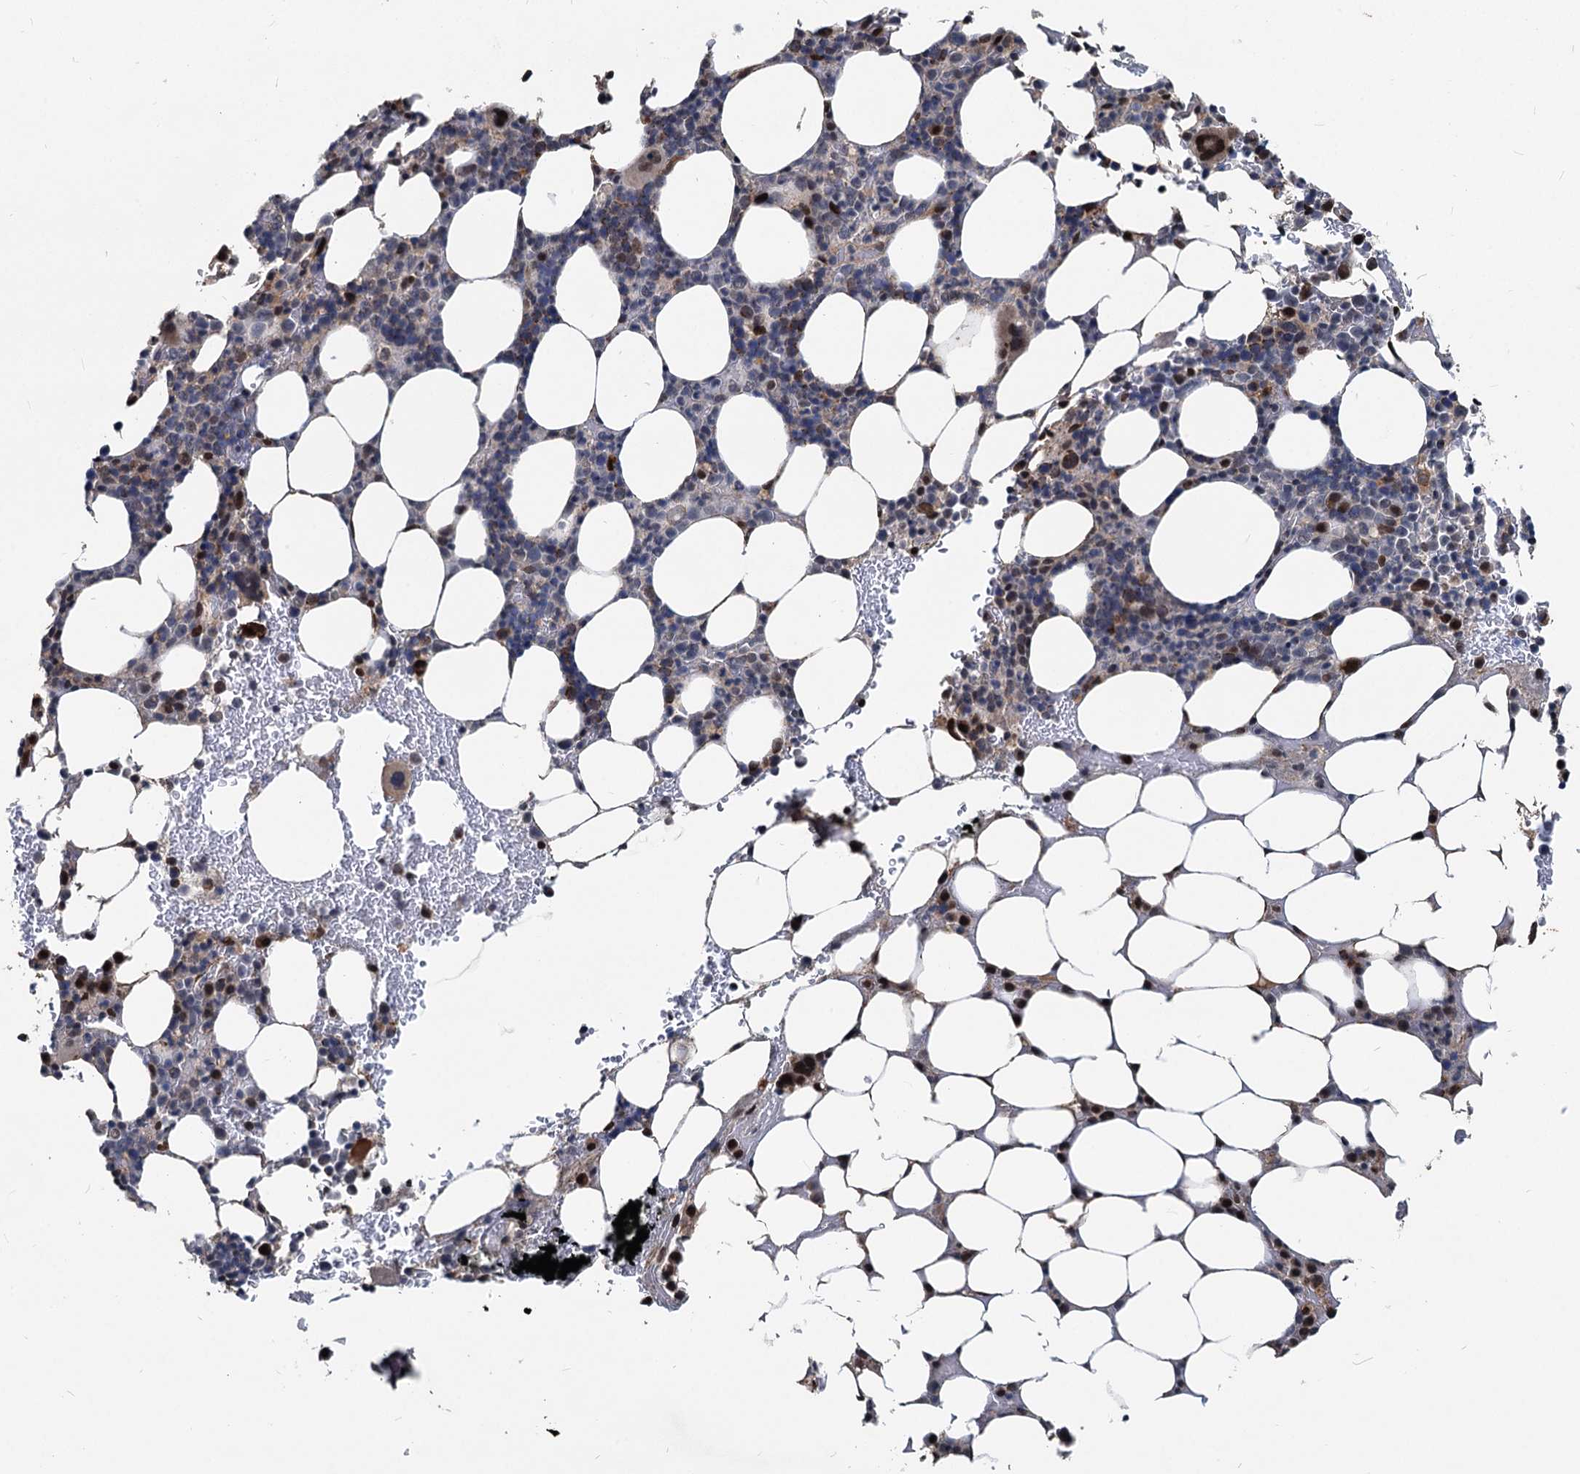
{"staining": {"intensity": "strong", "quantity": "<25%", "location": "nuclear"}, "tissue": "bone marrow", "cell_type": "Hematopoietic cells", "image_type": "normal", "snomed": [{"axis": "morphology", "description": "Normal tissue, NOS"}, {"axis": "topography", "description": "Bone marrow"}], "caption": "Hematopoietic cells display strong nuclear expression in about <25% of cells in unremarkable bone marrow.", "gene": "RITA1", "patient": {"sex": "male", "age": 78}}